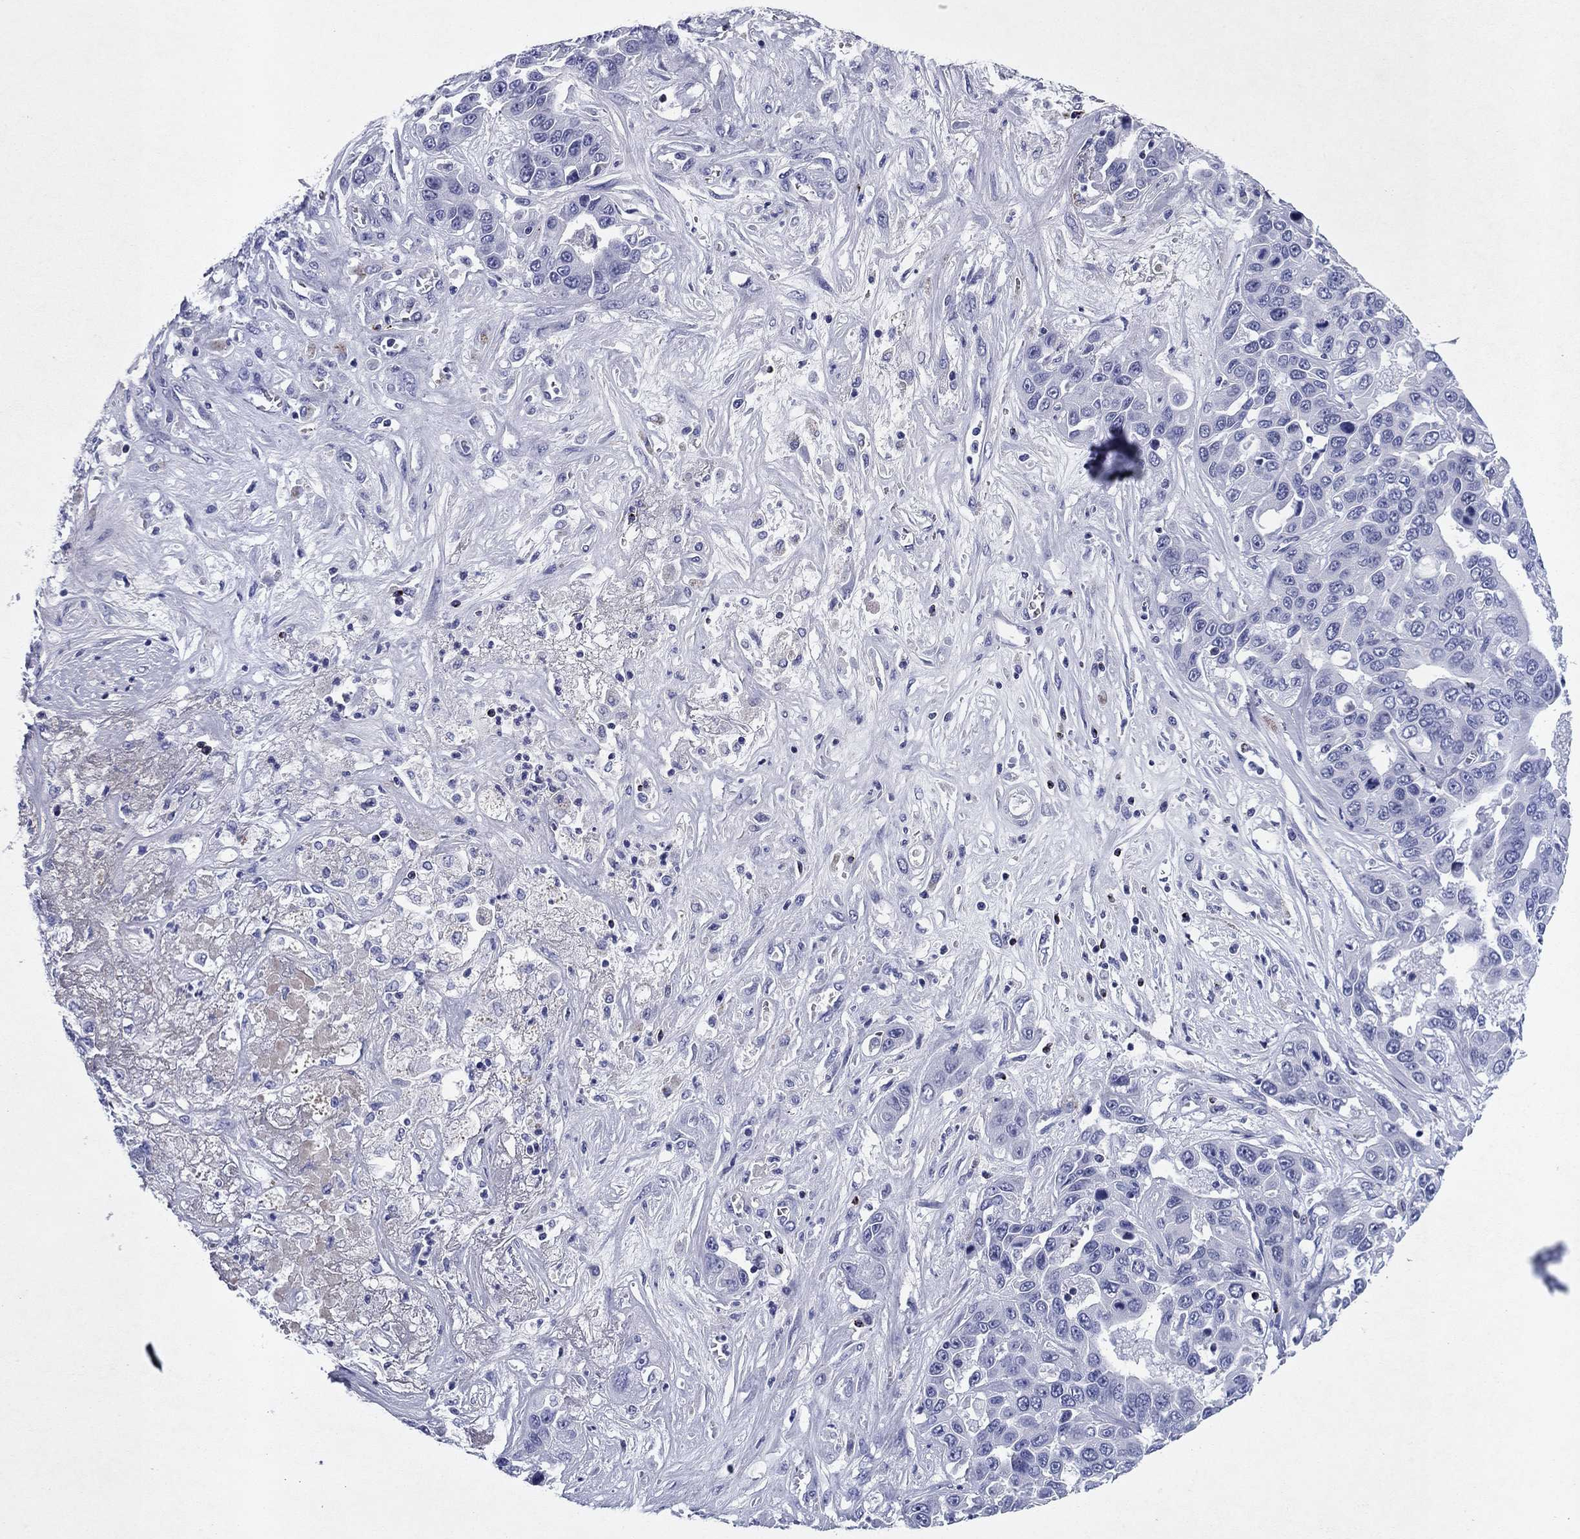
{"staining": {"intensity": "negative", "quantity": "none", "location": "none"}, "tissue": "liver cancer", "cell_type": "Tumor cells", "image_type": "cancer", "snomed": [{"axis": "morphology", "description": "Cholangiocarcinoma"}, {"axis": "topography", "description": "Liver"}], "caption": "DAB immunohistochemical staining of human cholangiocarcinoma (liver) displays no significant expression in tumor cells.", "gene": "GZMK", "patient": {"sex": "female", "age": 52}}